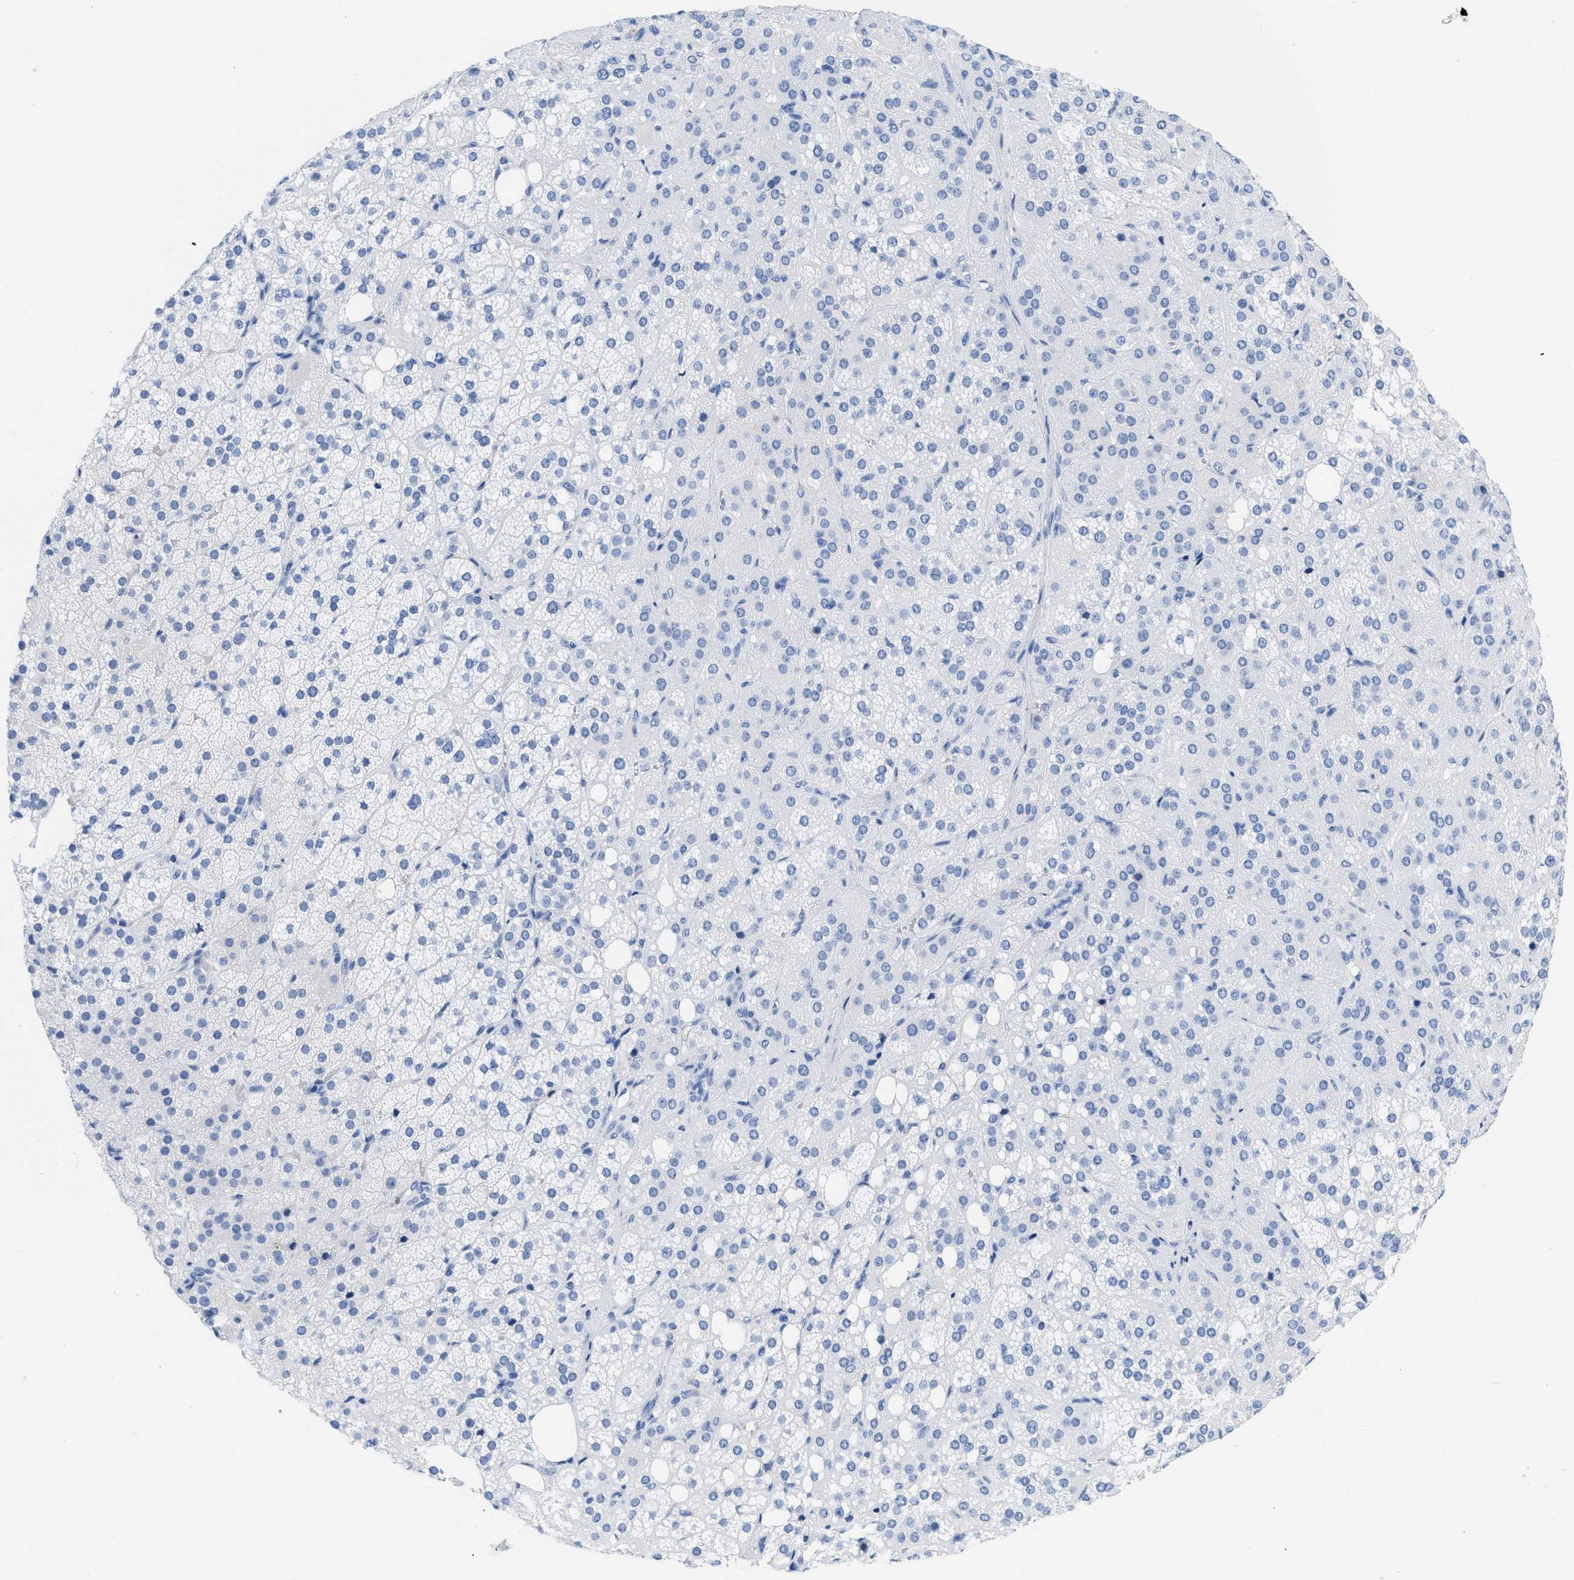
{"staining": {"intensity": "negative", "quantity": "none", "location": "none"}, "tissue": "adrenal gland", "cell_type": "Glandular cells", "image_type": "normal", "snomed": [{"axis": "morphology", "description": "Normal tissue, NOS"}, {"axis": "topography", "description": "Adrenal gland"}], "caption": "This is an IHC histopathology image of unremarkable adrenal gland. There is no positivity in glandular cells.", "gene": "CR1", "patient": {"sex": "female", "age": 59}}